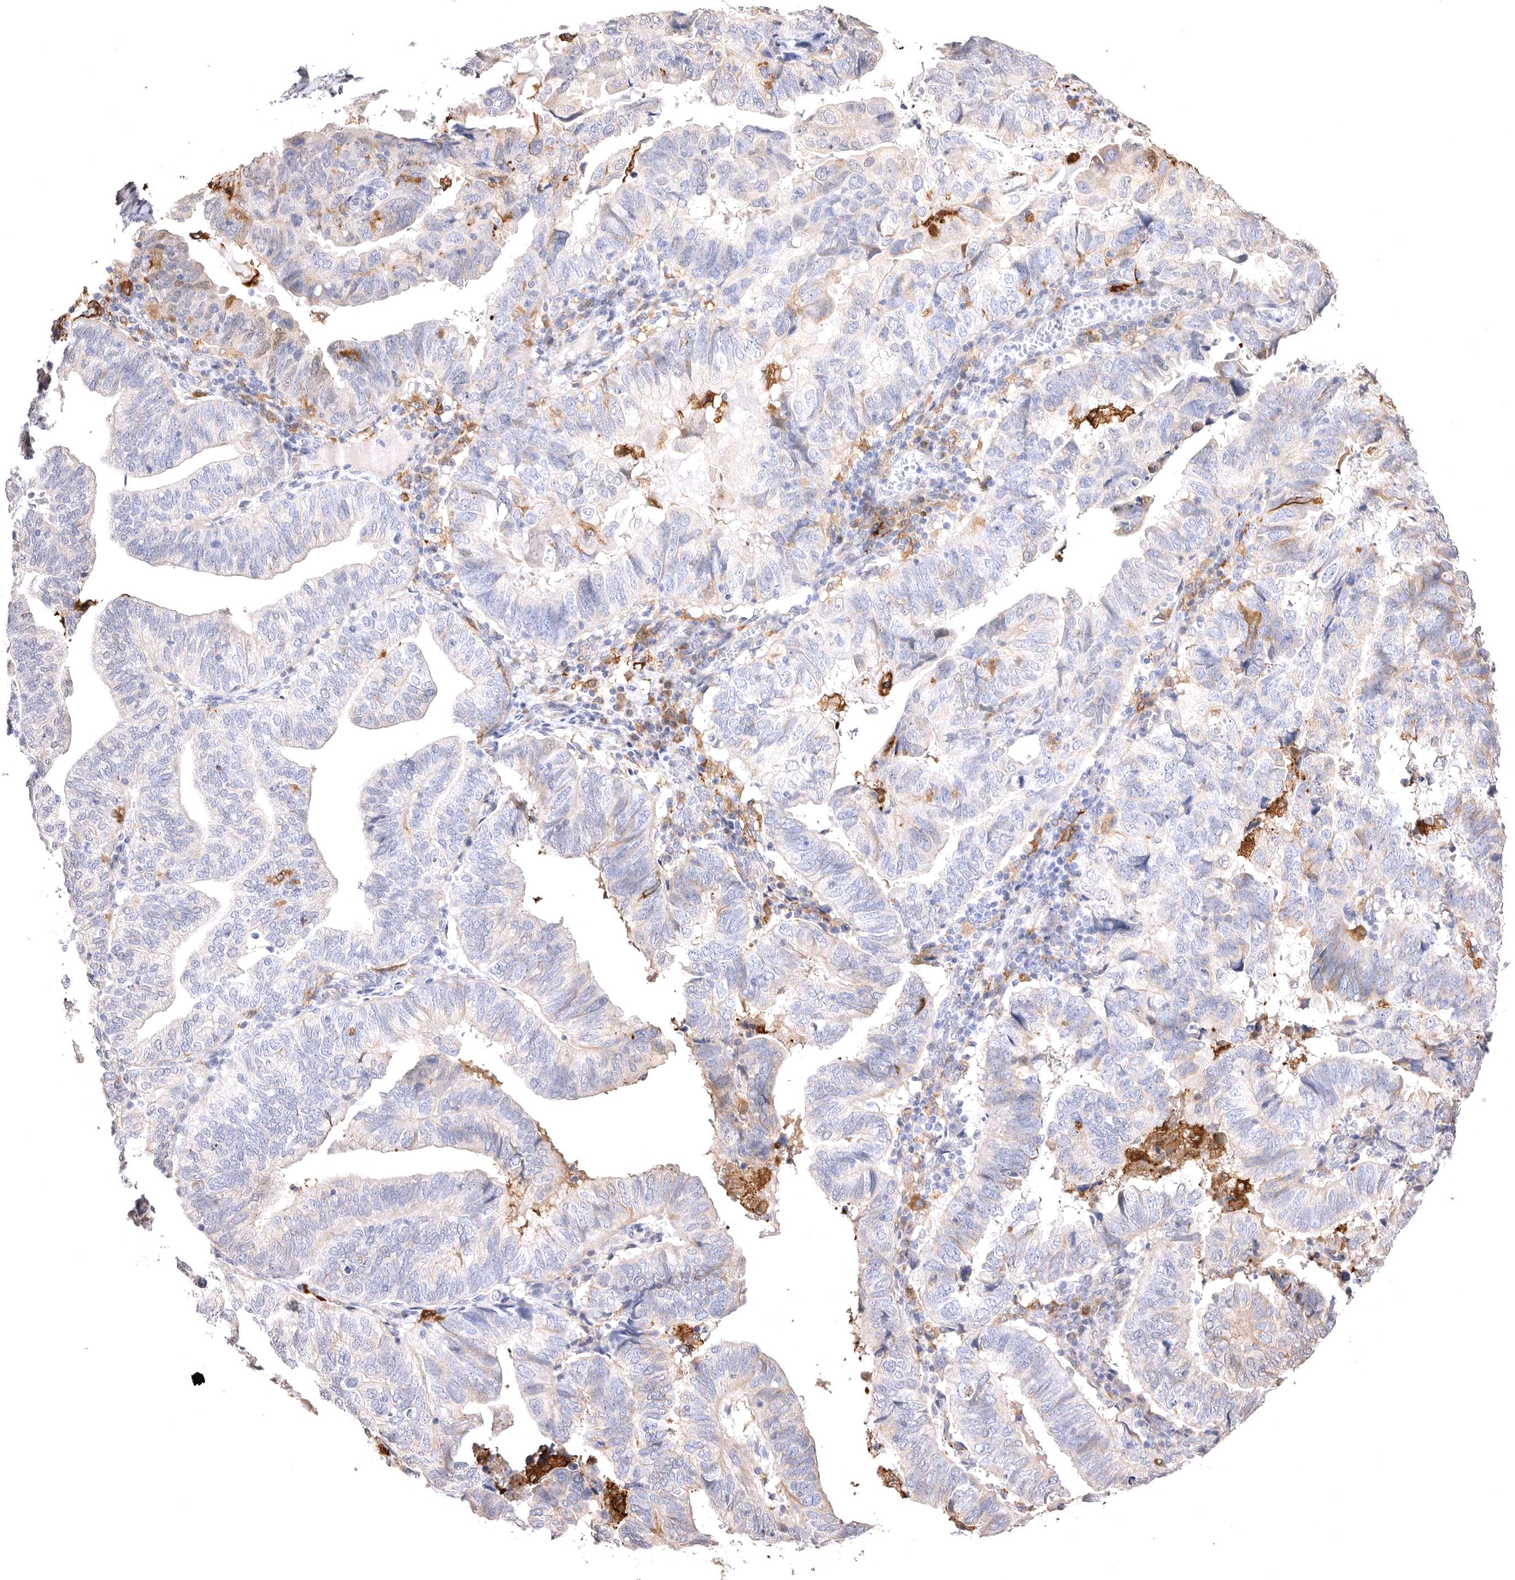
{"staining": {"intensity": "negative", "quantity": "none", "location": "none"}, "tissue": "endometrial cancer", "cell_type": "Tumor cells", "image_type": "cancer", "snomed": [{"axis": "morphology", "description": "Adenocarcinoma, NOS"}, {"axis": "topography", "description": "Uterus"}], "caption": "Tumor cells are negative for protein expression in human endometrial cancer (adenocarcinoma).", "gene": "VPS45", "patient": {"sex": "female", "age": 77}}